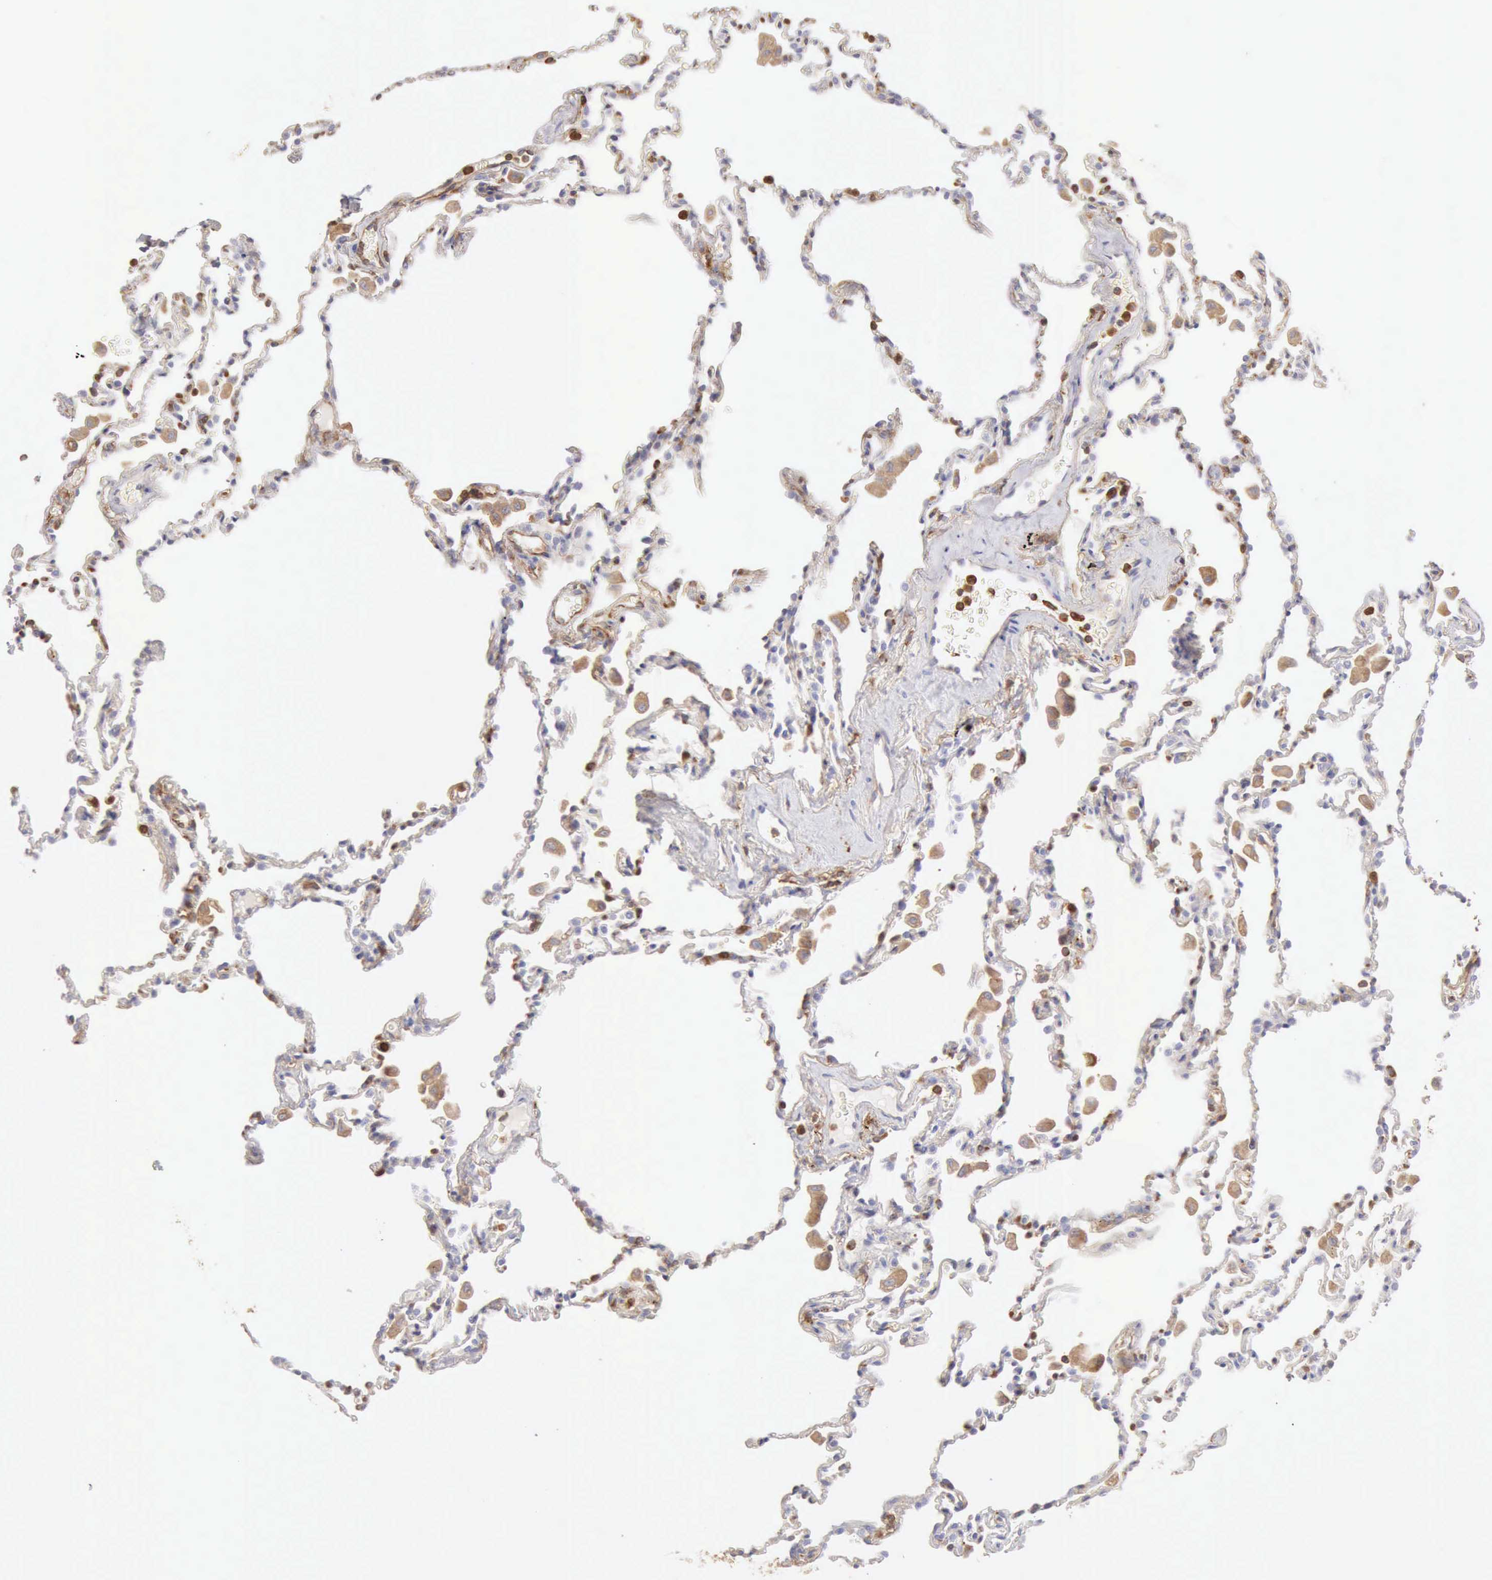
{"staining": {"intensity": "weak", "quantity": "<25%", "location": "cytoplasmic/membranous"}, "tissue": "lung", "cell_type": "Alveolar cells", "image_type": "normal", "snomed": [{"axis": "morphology", "description": "Normal tissue, NOS"}, {"axis": "topography", "description": "Lung"}], "caption": "The histopathology image exhibits no significant staining in alveolar cells of lung.", "gene": "ARHGAP4", "patient": {"sex": "male", "age": 59}}